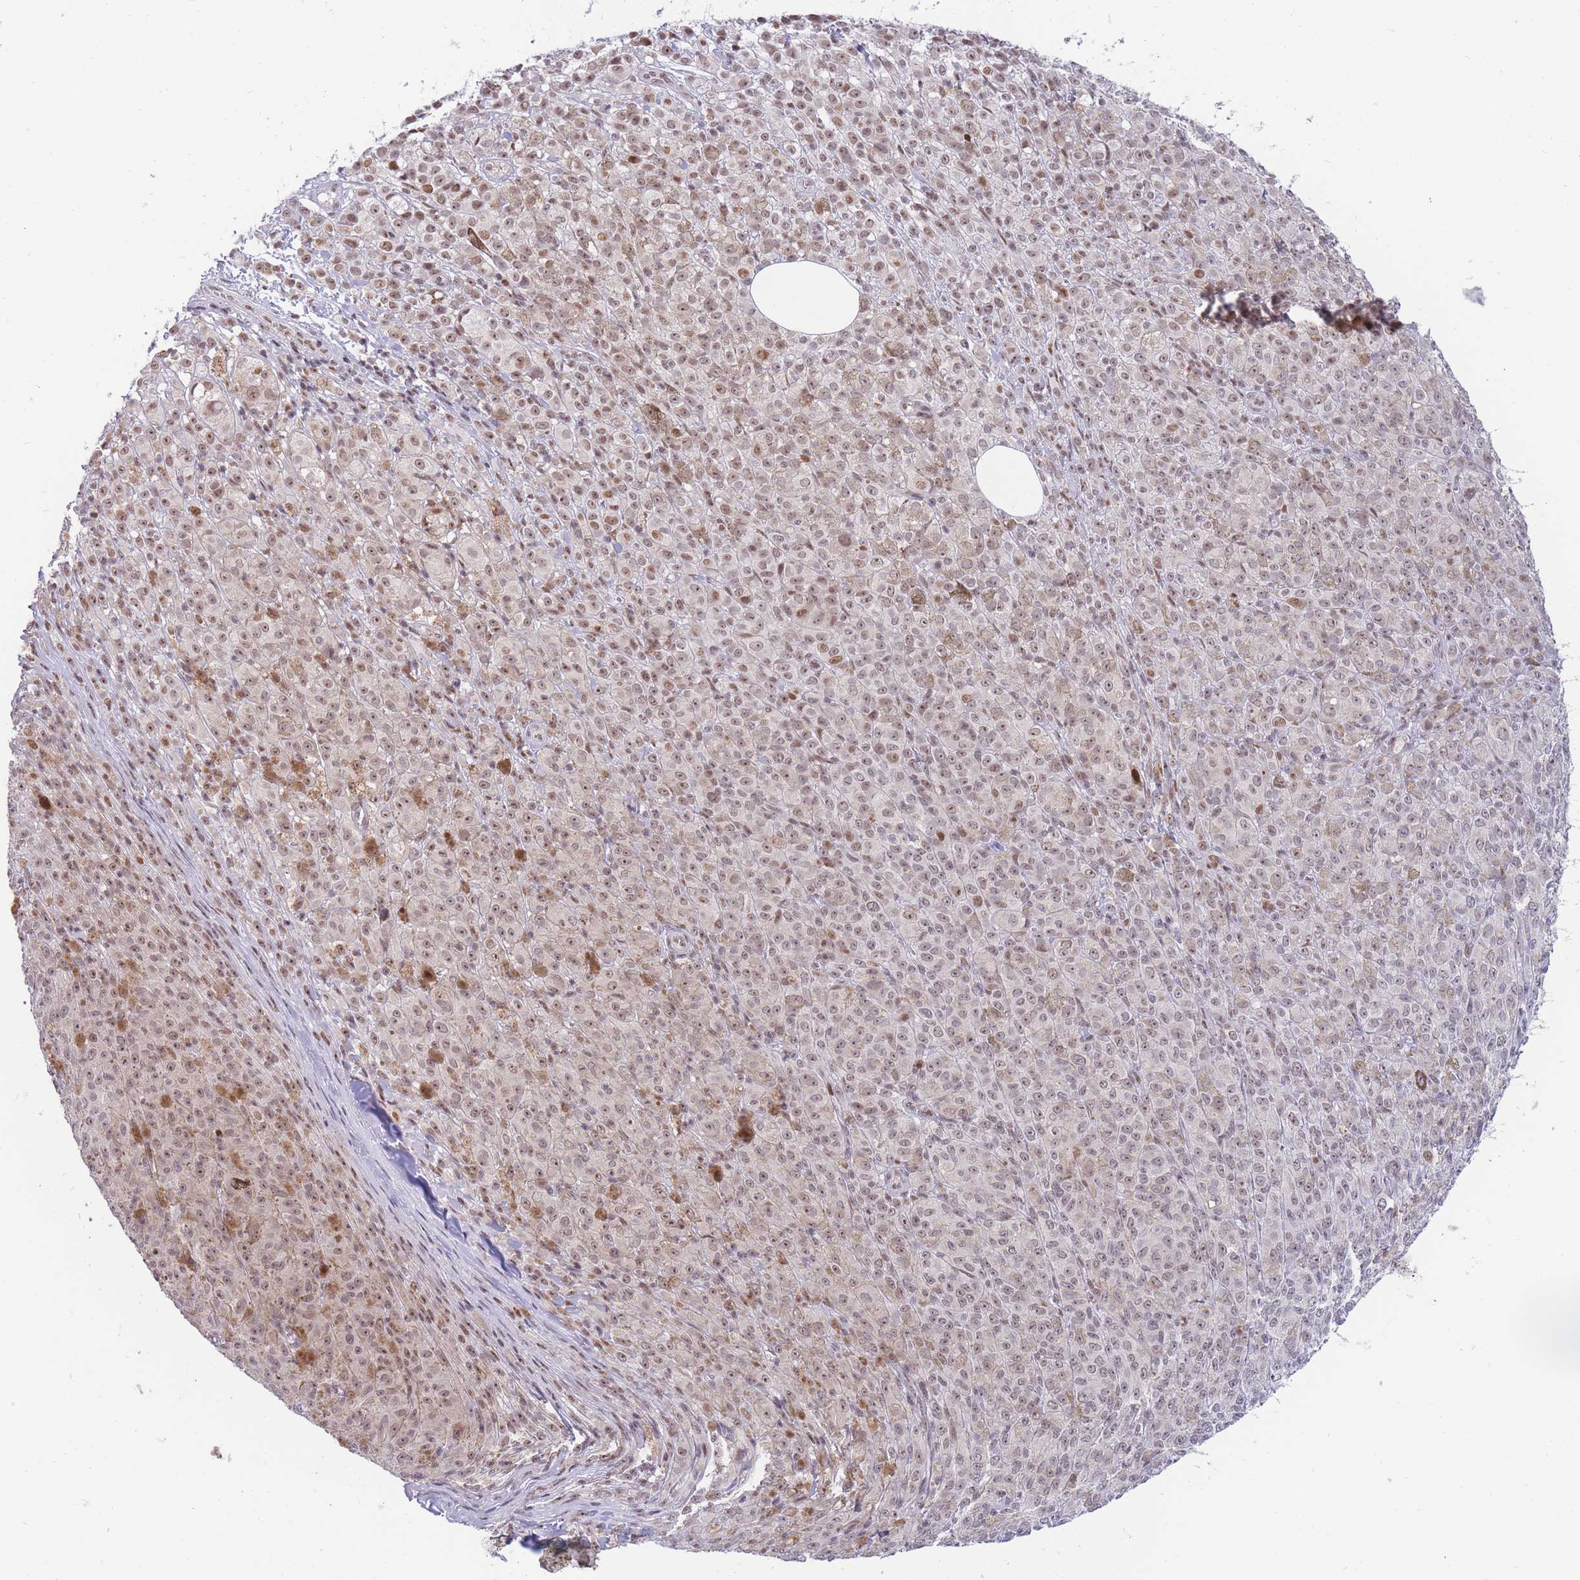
{"staining": {"intensity": "moderate", "quantity": ">75%", "location": "nuclear"}, "tissue": "melanoma", "cell_type": "Tumor cells", "image_type": "cancer", "snomed": [{"axis": "morphology", "description": "Malignant melanoma, NOS"}, {"axis": "topography", "description": "Skin"}], "caption": "Immunohistochemical staining of melanoma displays medium levels of moderate nuclear staining in approximately >75% of tumor cells. (Stains: DAB in brown, nuclei in blue, Microscopy: brightfield microscopy at high magnification).", "gene": "TARBP2", "patient": {"sex": "female", "age": 52}}